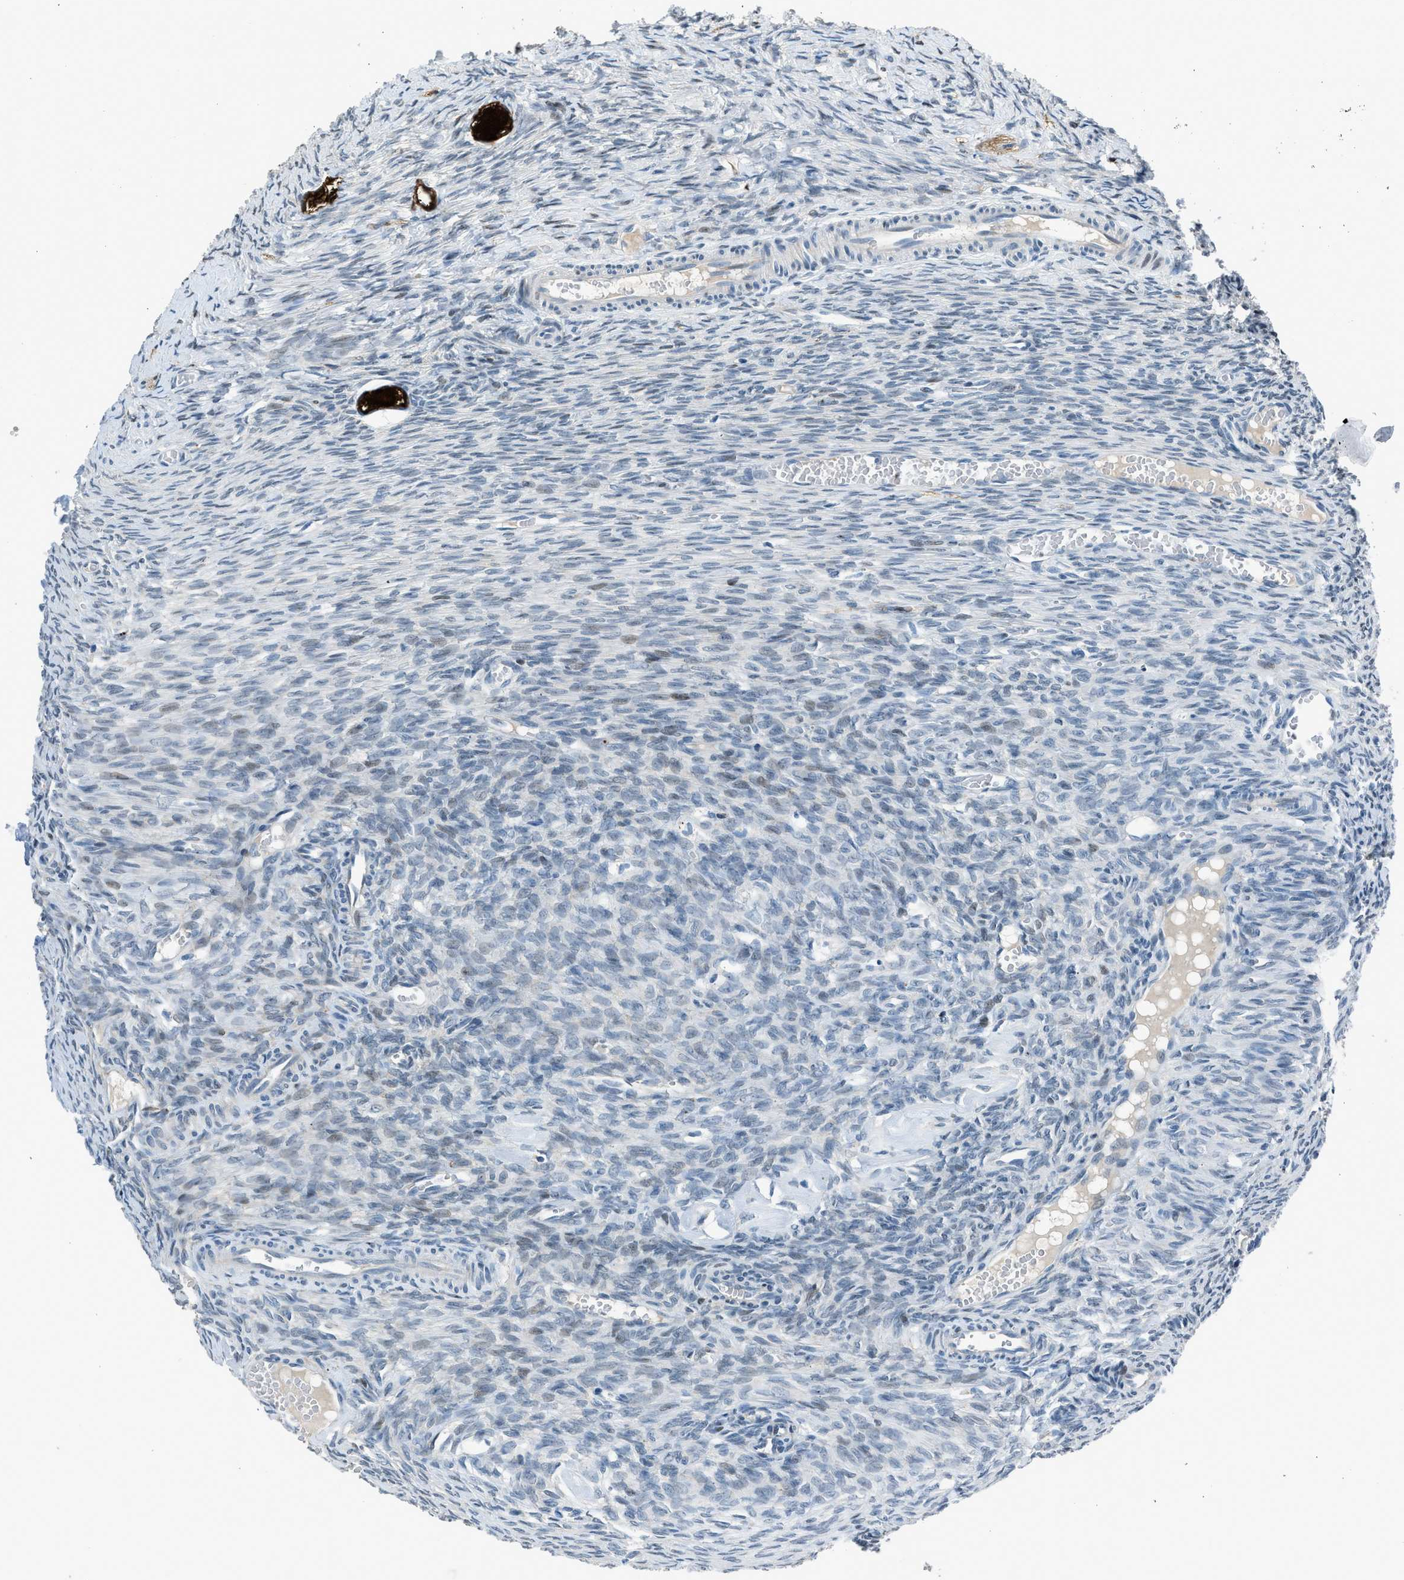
{"staining": {"intensity": "strong", "quantity": ">75%", "location": "cytoplasmic/membranous,nuclear"}, "tissue": "ovary", "cell_type": "Follicle cells", "image_type": "normal", "snomed": [{"axis": "morphology", "description": "Normal tissue, NOS"}, {"axis": "topography", "description": "Ovary"}], "caption": "Protein staining by IHC reveals strong cytoplasmic/membranous,nuclear expression in about >75% of follicle cells in normal ovary.", "gene": "RNF41", "patient": {"sex": "female", "age": 27}}